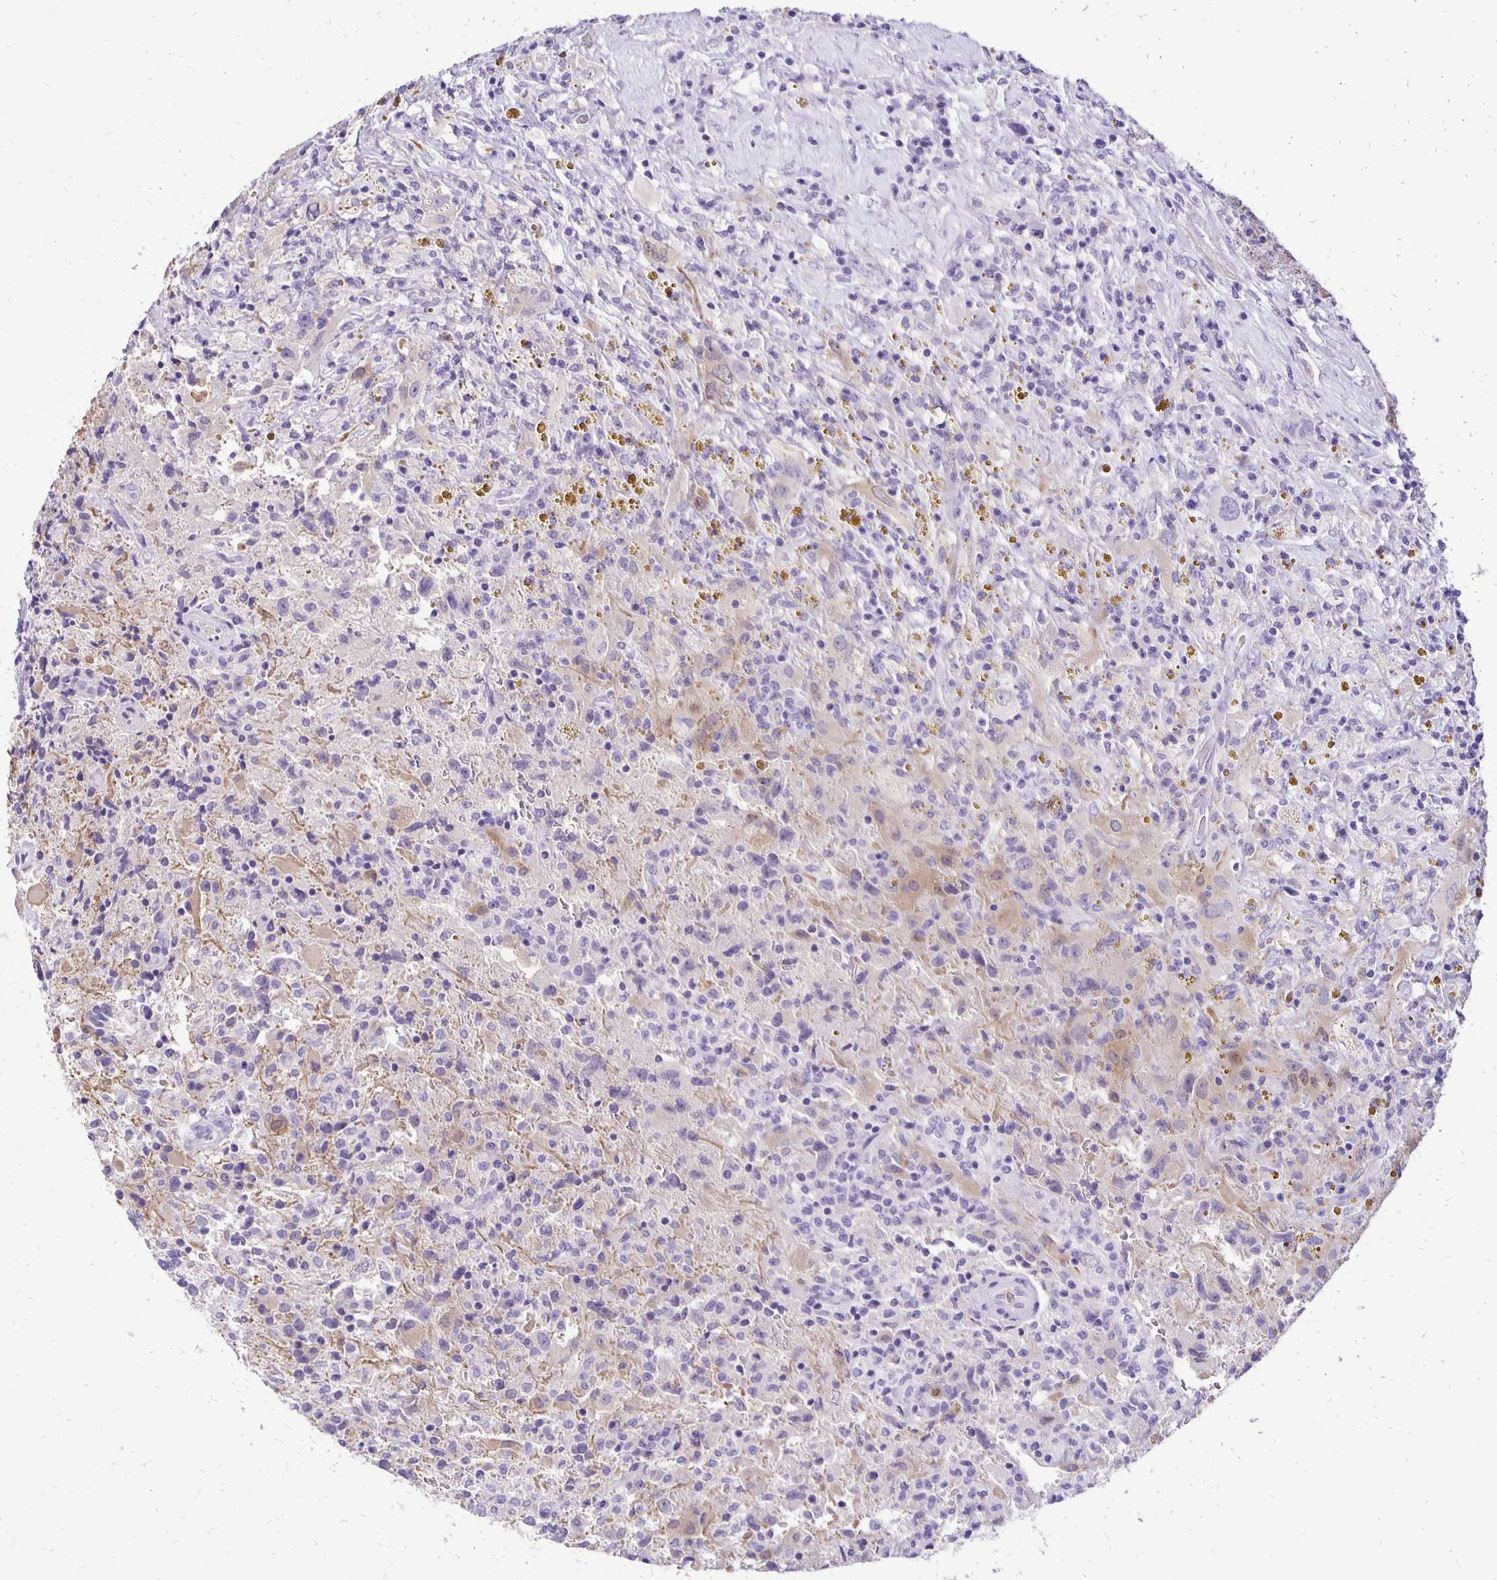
{"staining": {"intensity": "negative", "quantity": "none", "location": "none"}, "tissue": "glioma", "cell_type": "Tumor cells", "image_type": "cancer", "snomed": [{"axis": "morphology", "description": "Glioma, malignant, High grade"}, {"axis": "topography", "description": "Brain"}], "caption": "DAB (3,3'-diaminobenzidine) immunohistochemical staining of human glioma reveals no significant expression in tumor cells. (DAB (3,3'-diaminobenzidine) immunohistochemistry (IHC) visualized using brightfield microscopy, high magnification).", "gene": "ANKRD45", "patient": {"sex": "male", "age": 68}}